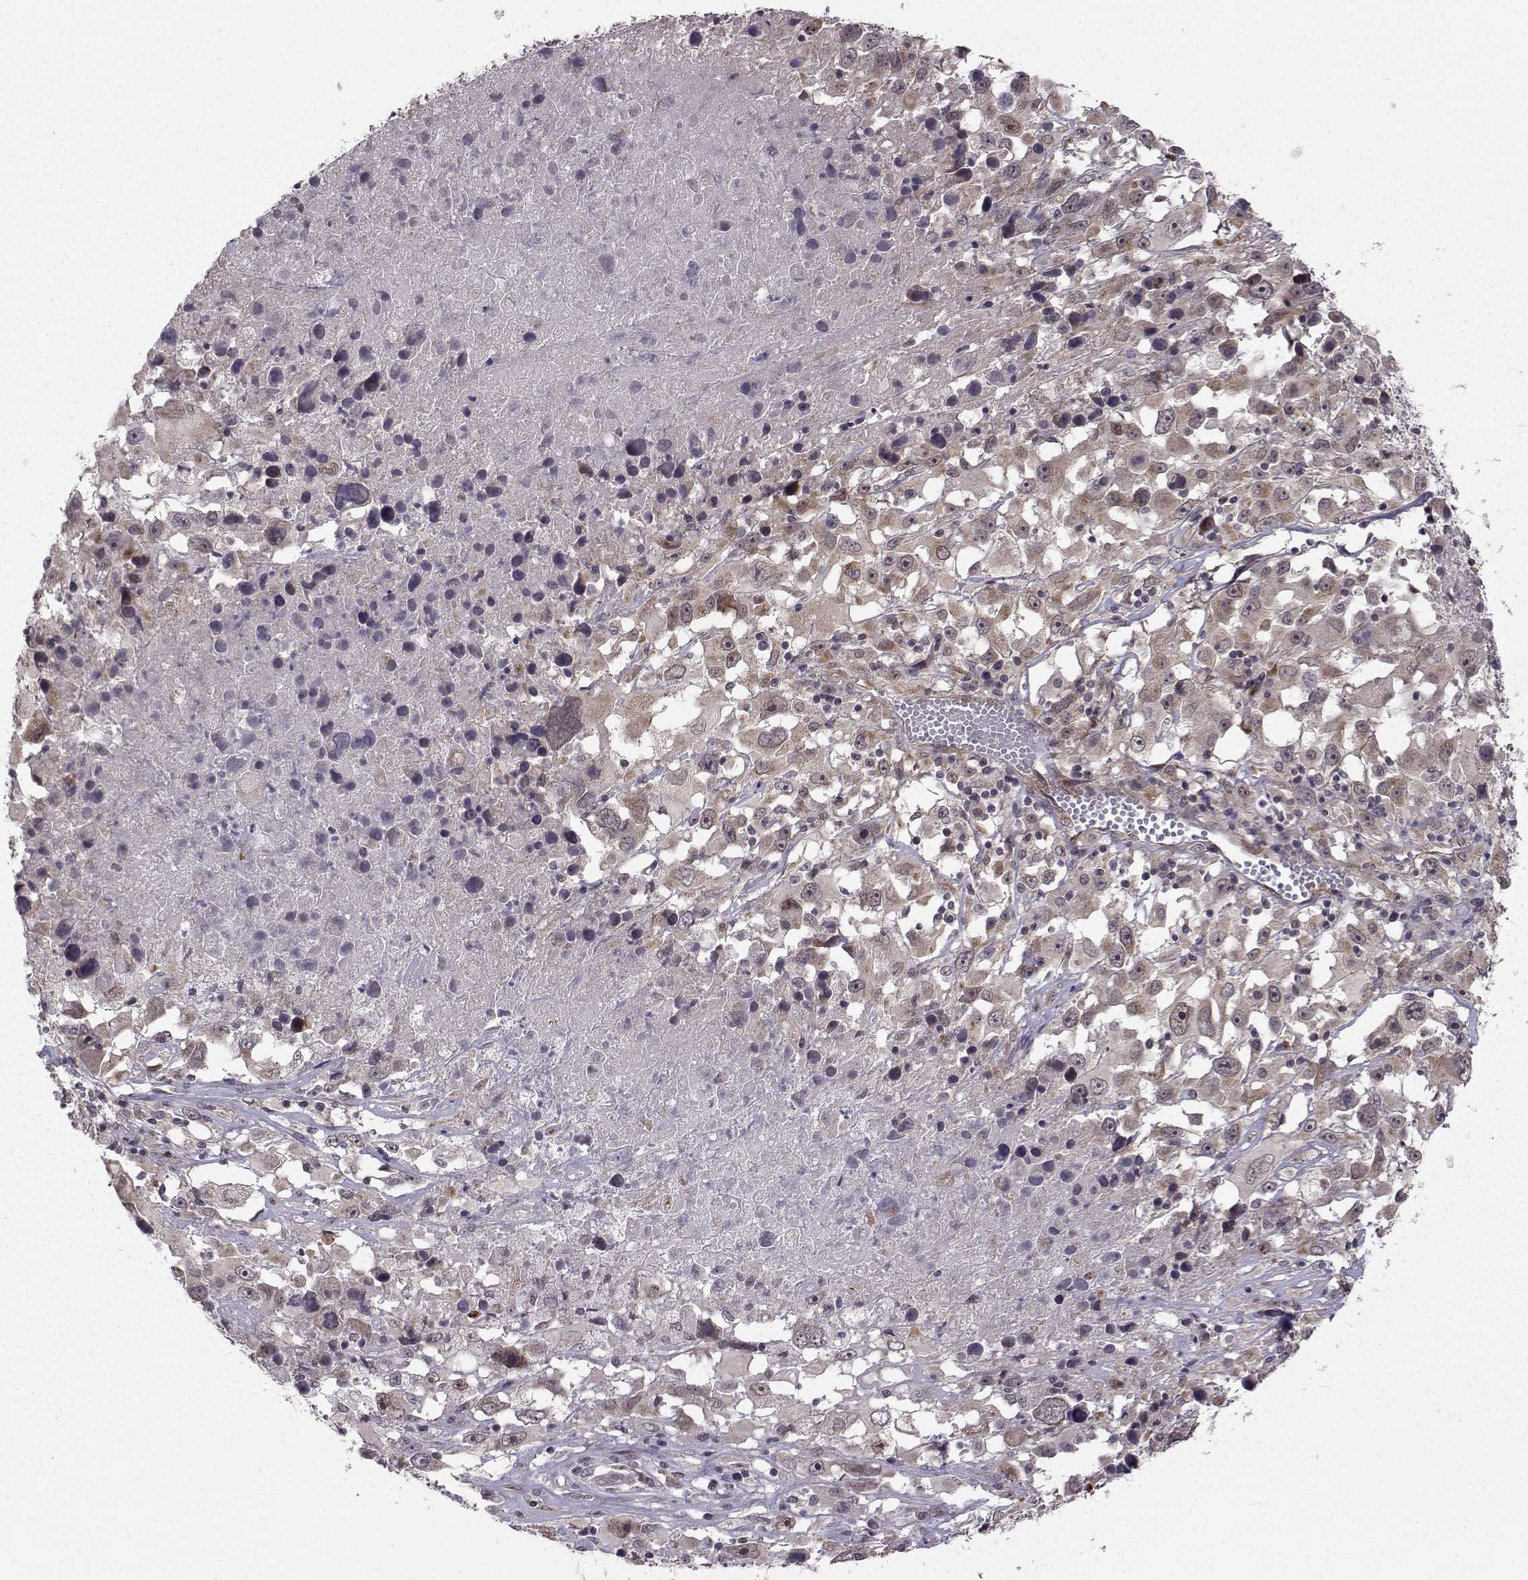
{"staining": {"intensity": "moderate", "quantity": "25%-75%", "location": "cytoplasmic/membranous"}, "tissue": "melanoma", "cell_type": "Tumor cells", "image_type": "cancer", "snomed": [{"axis": "morphology", "description": "Malignant melanoma, Metastatic site"}, {"axis": "topography", "description": "Soft tissue"}], "caption": "Malignant melanoma (metastatic site) stained with DAB (3,3'-diaminobenzidine) IHC shows medium levels of moderate cytoplasmic/membranous positivity in about 25%-75% of tumor cells.", "gene": "PKN2", "patient": {"sex": "male", "age": 50}}